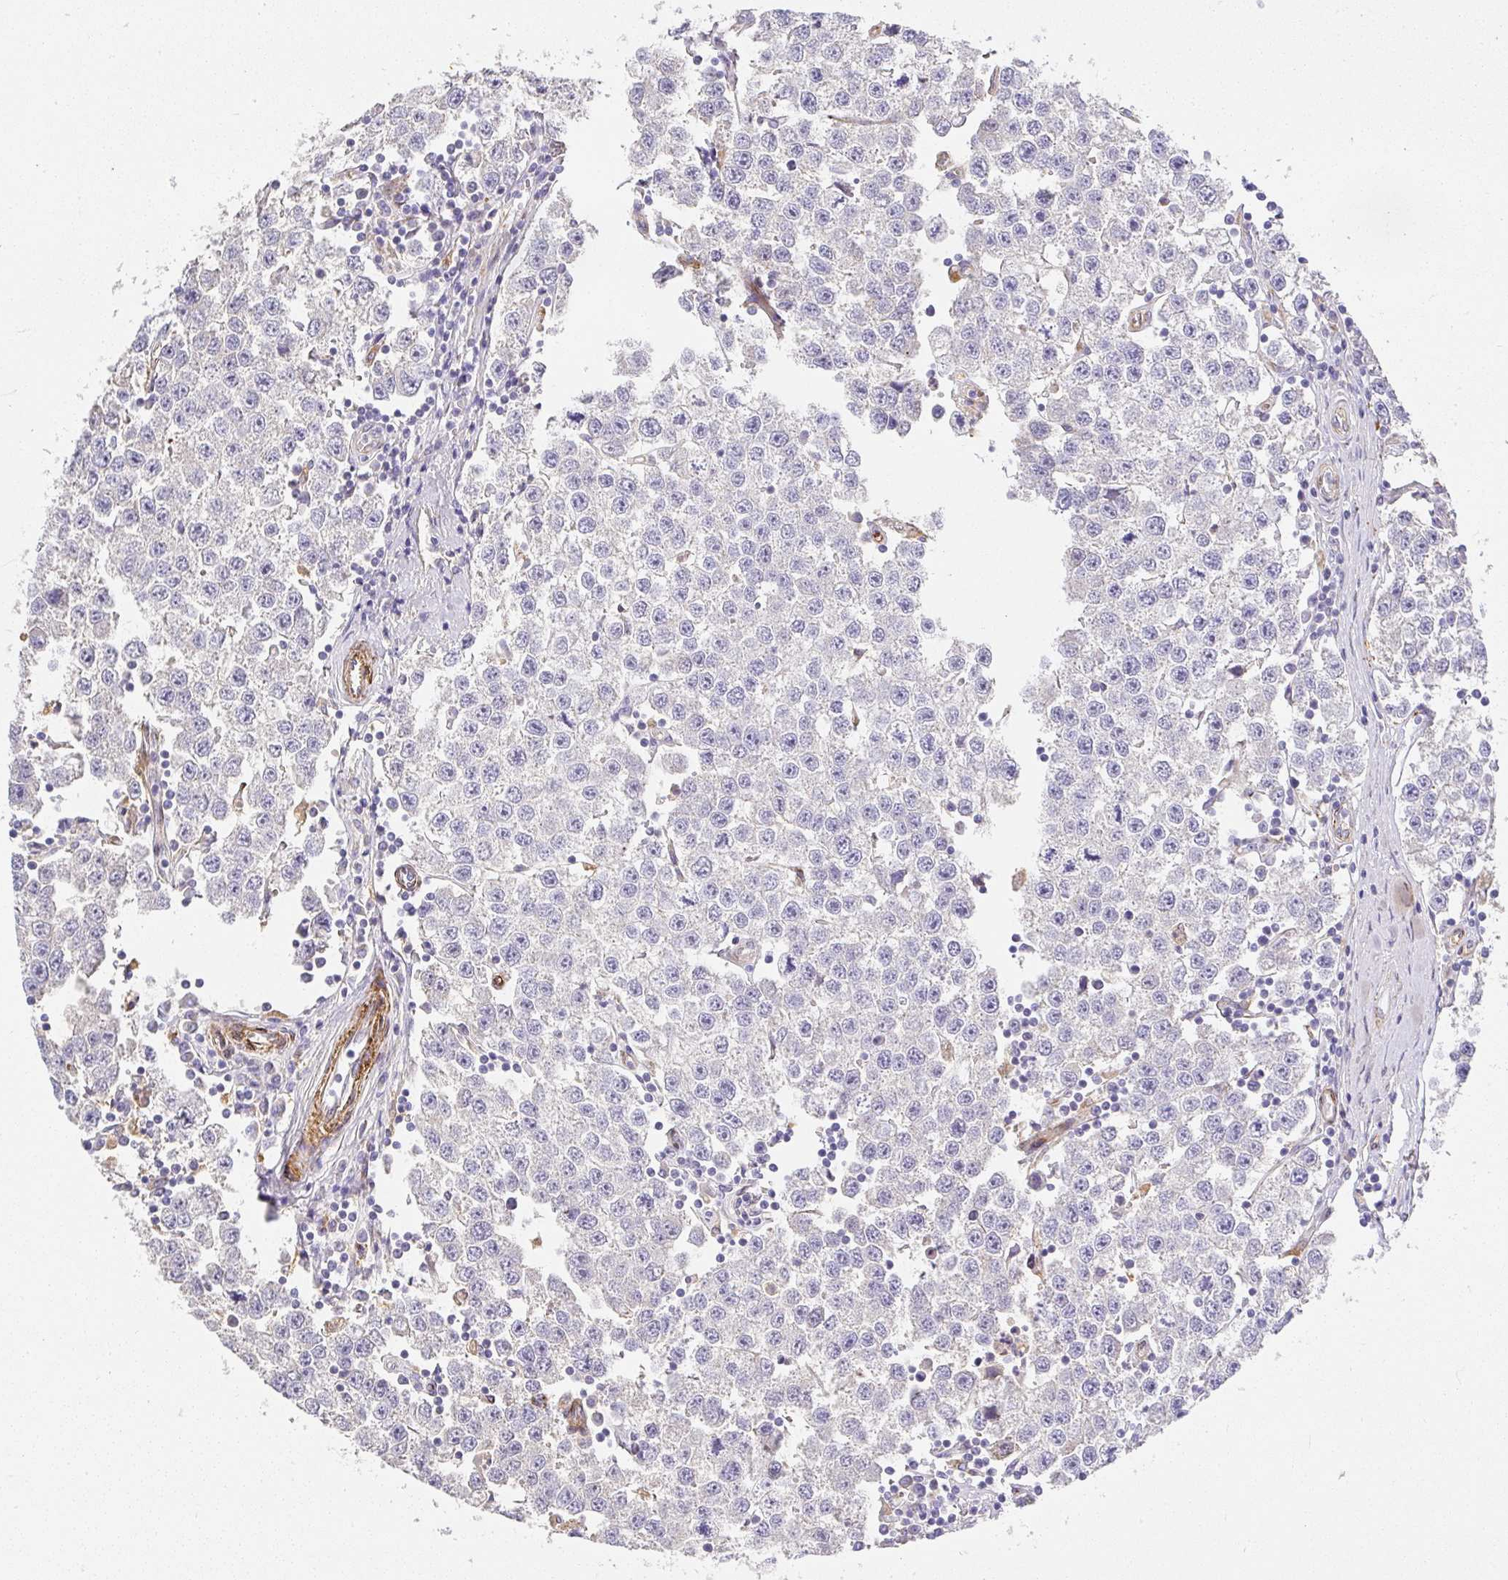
{"staining": {"intensity": "negative", "quantity": "none", "location": "none"}, "tissue": "testis cancer", "cell_type": "Tumor cells", "image_type": "cancer", "snomed": [{"axis": "morphology", "description": "Seminoma, NOS"}, {"axis": "topography", "description": "Testis"}], "caption": "Immunohistochemistry image of human testis cancer (seminoma) stained for a protein (brown), which reveals no staining in tumor cells.", "gene": "SLC25A17", "patient": {"sex": "male", "age": 34}}